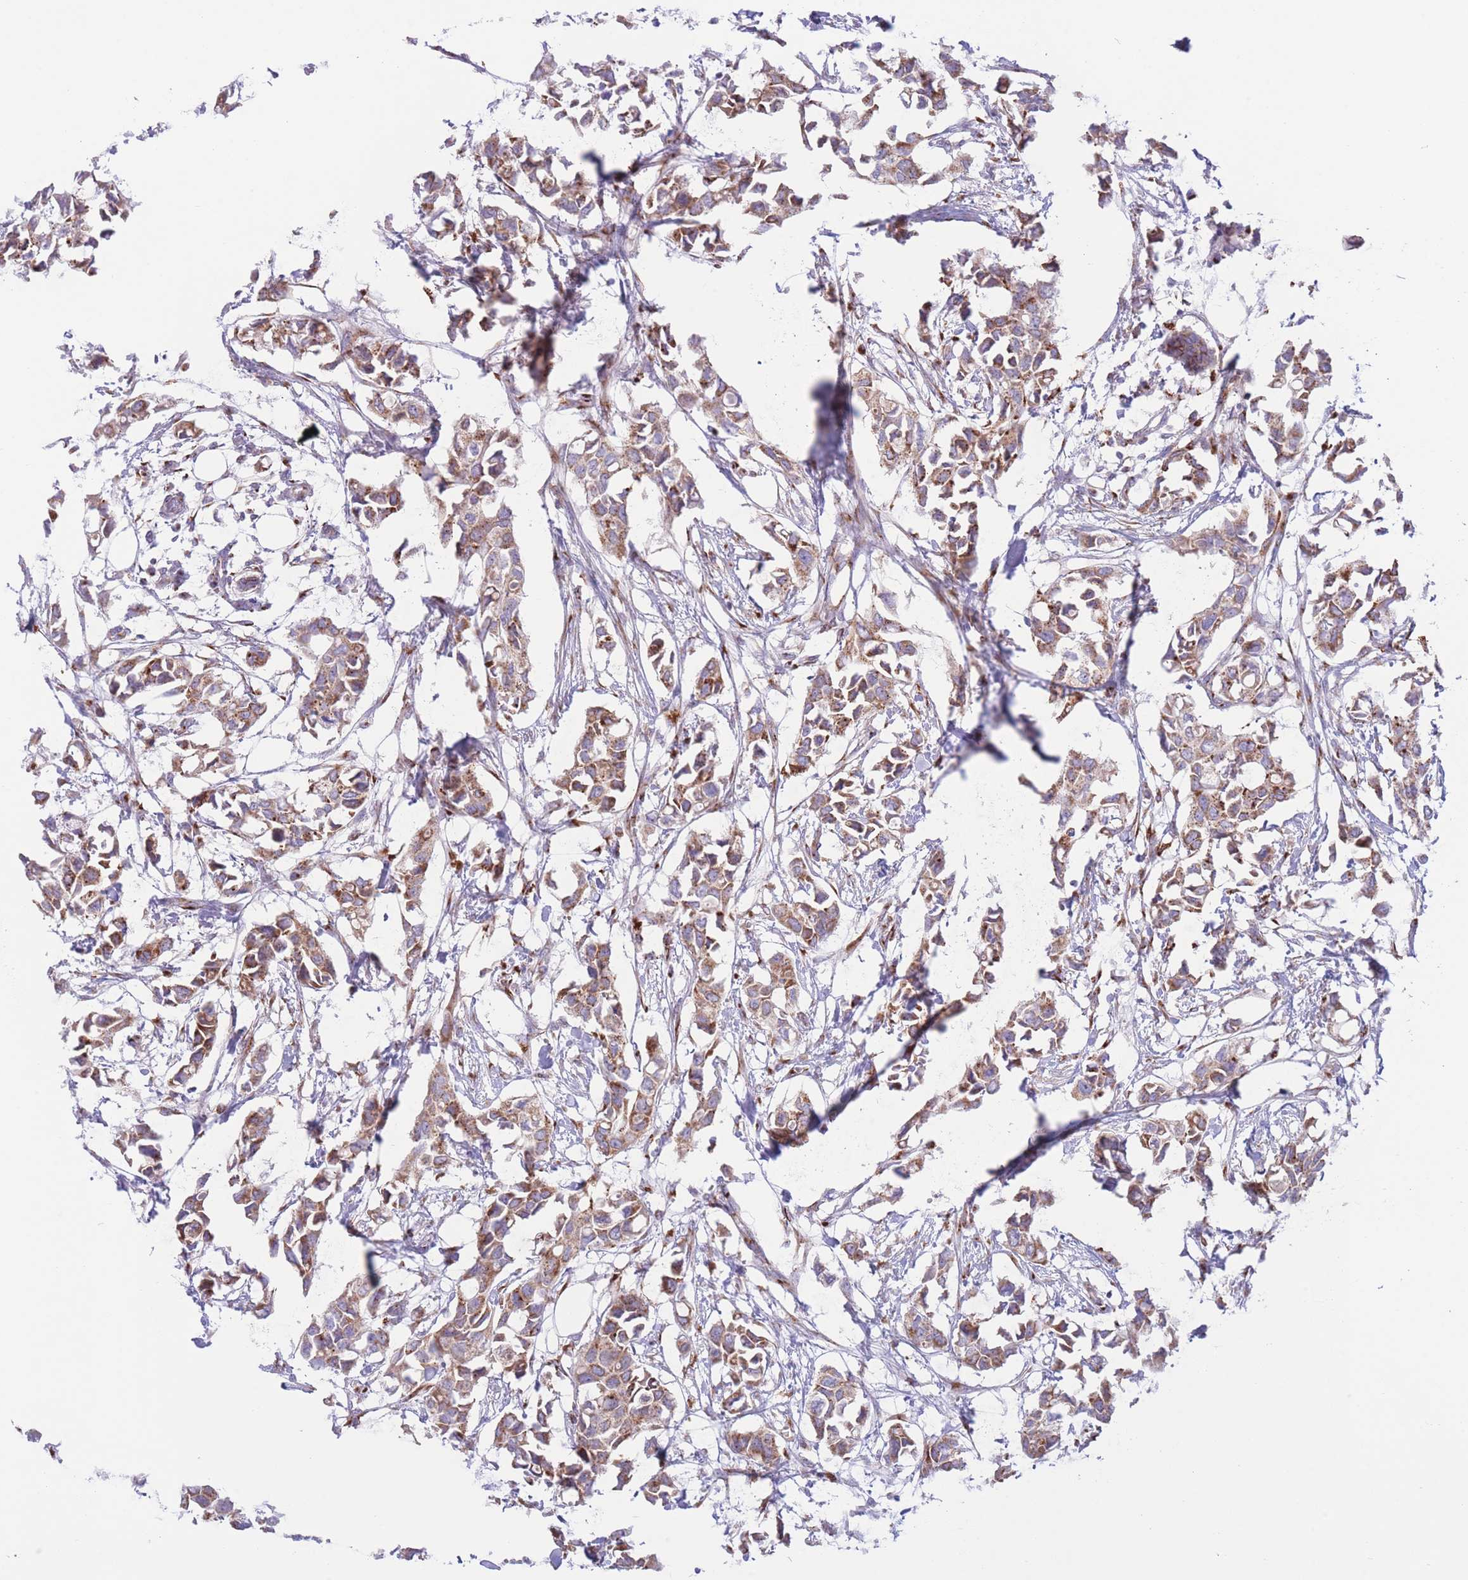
{"staining": {"intensity": "moderate", "quantity": ">75%", "location": "cytoplasmic/membranous"}, "tissue": "breast cancer", "cell_type": "Tumor cells", "image_type": "cancer", "snomed": [{"axis": "morphology", "description": "Duct carcinoma"}, {"axis": "topography", "description": "Breast"}], "caption": "Breast invasive ductal carcinoma tissue exhibits moderate cytoplasmic/membranous expression in about >75% of tumor cells, visualized by immunohistochemistry.", "gene": "MPND", "patient": {"sex": "female", "age": 41}}